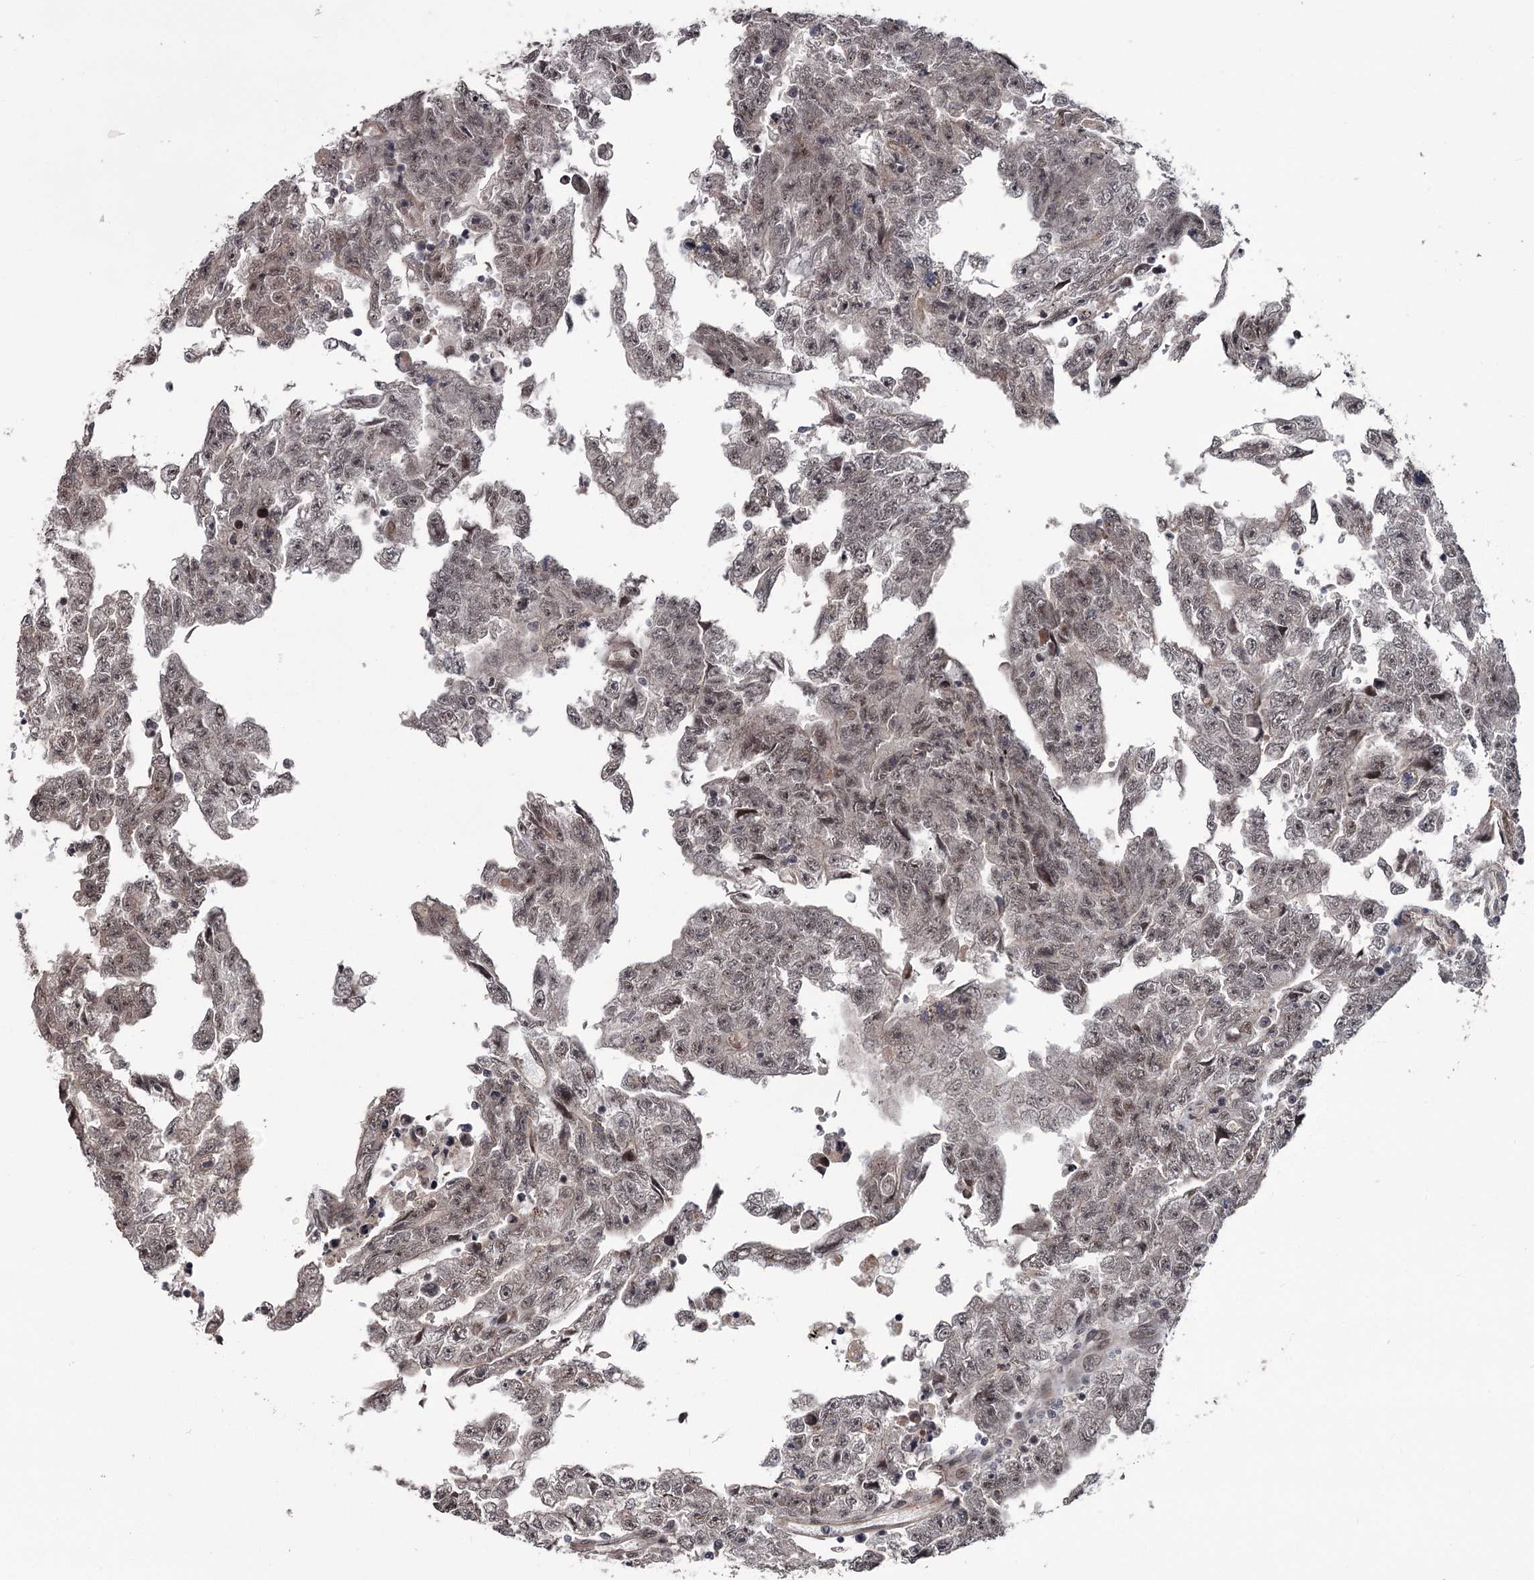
{"staining": {"intensity": "weak", "quantity": ">75%", "location": "nuclear"}, "tissue": "testis cancer", "cell_type": "Tumor cells", "image_type": "cancer", "snomed": [{"axis": "morphology", "description": "Carcinoma, Embryonal, NOS"}, {"axis": "topography", "description": "Testis"}], "caption": "Protein staining of embryonal carcinoma (testis) tissue exhibits weak nuclear expression in about >75% of tumor cells.", "gene": "CDC42EP2", "patient": {"sex": "male", "age": 25}}